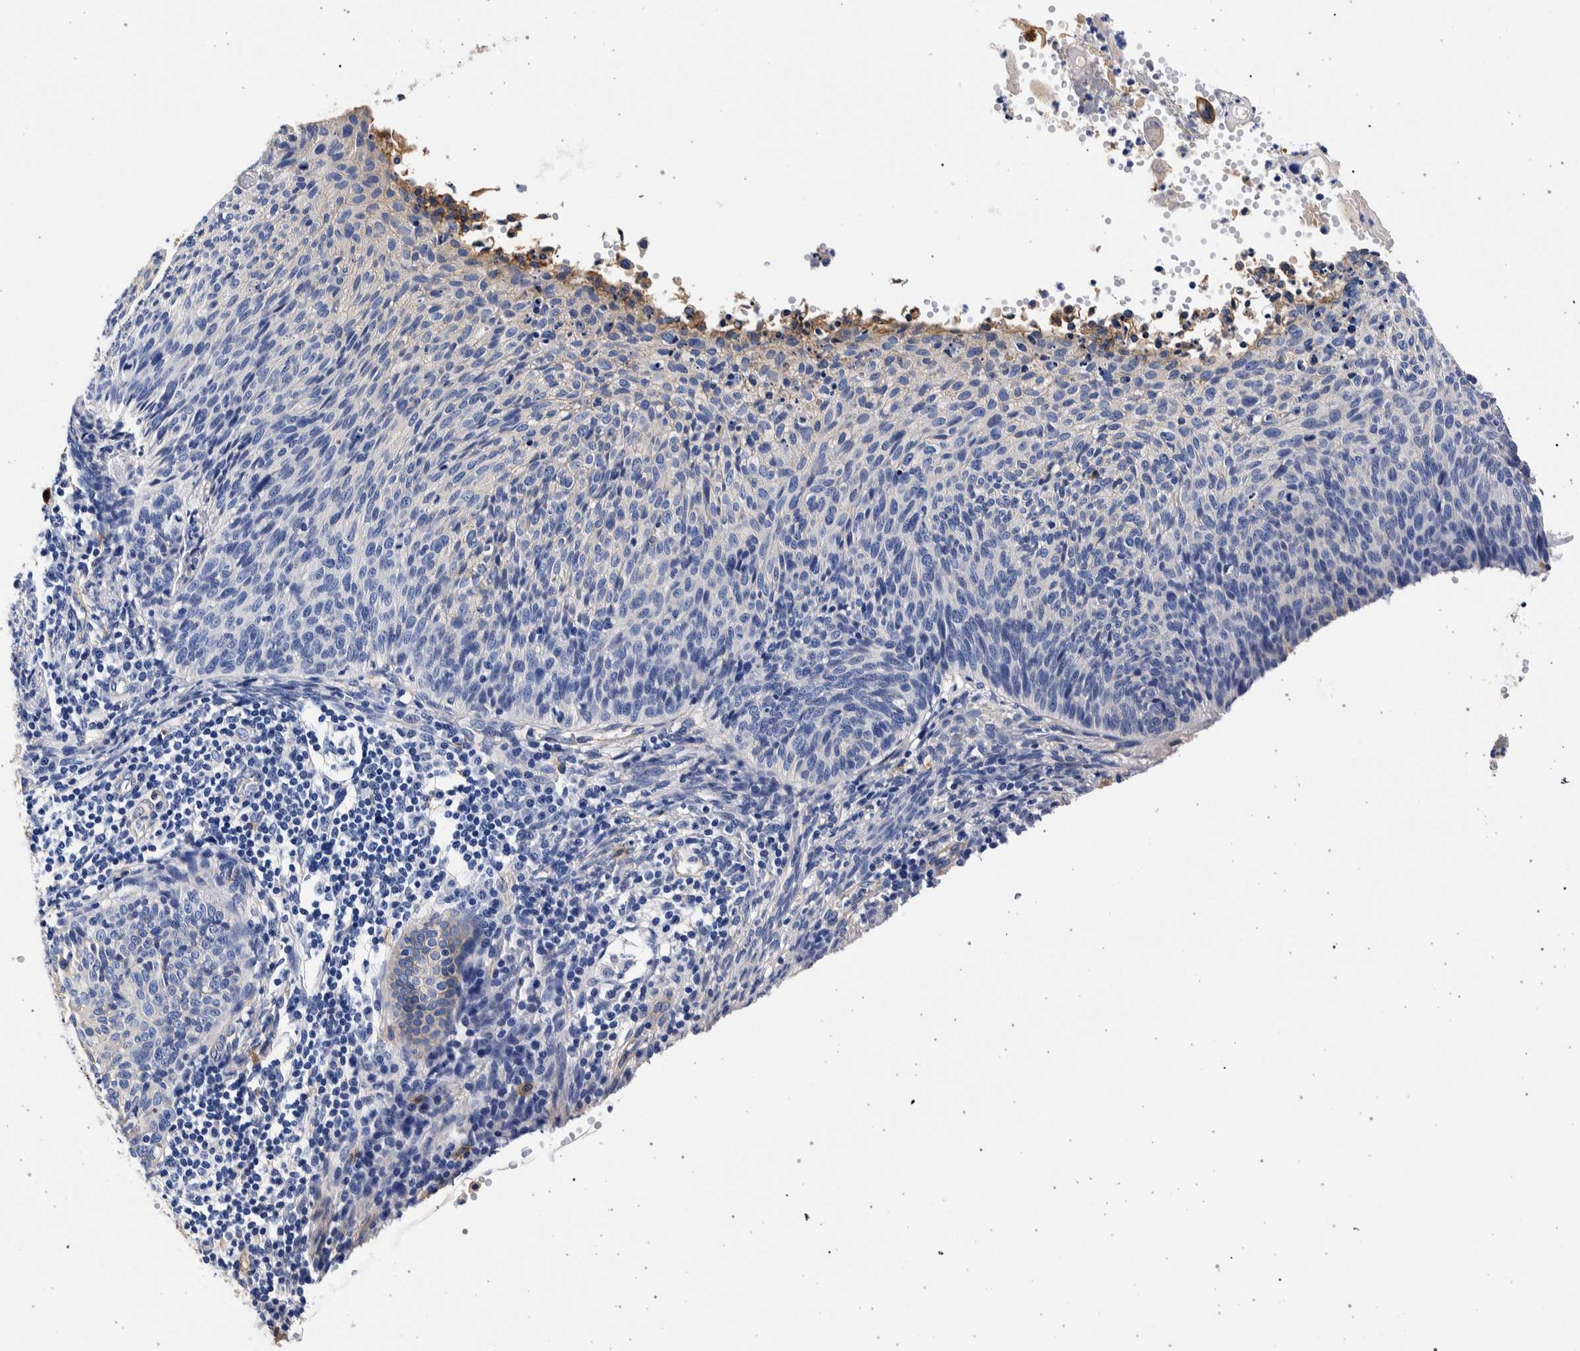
{"staining": {"intensity": "weak", "quantity": "<25%", "location": "cytoplasmic/membranous"}, "tissue": "cervical cancer", "cell_type": "Tumor cells", "image_type": "cancer", "snomed": [{"axis": "morphology", "description": "Squamous cell carcinoma, NOS"}, {"axis": "topography", "description": "Cervix"}], "caption": "Tumor cells show no significant protein positivity in cervical squamous cell carcinoma.", "gene": "NIBAN2", "patient": {"sex": "female", "age": 70}}